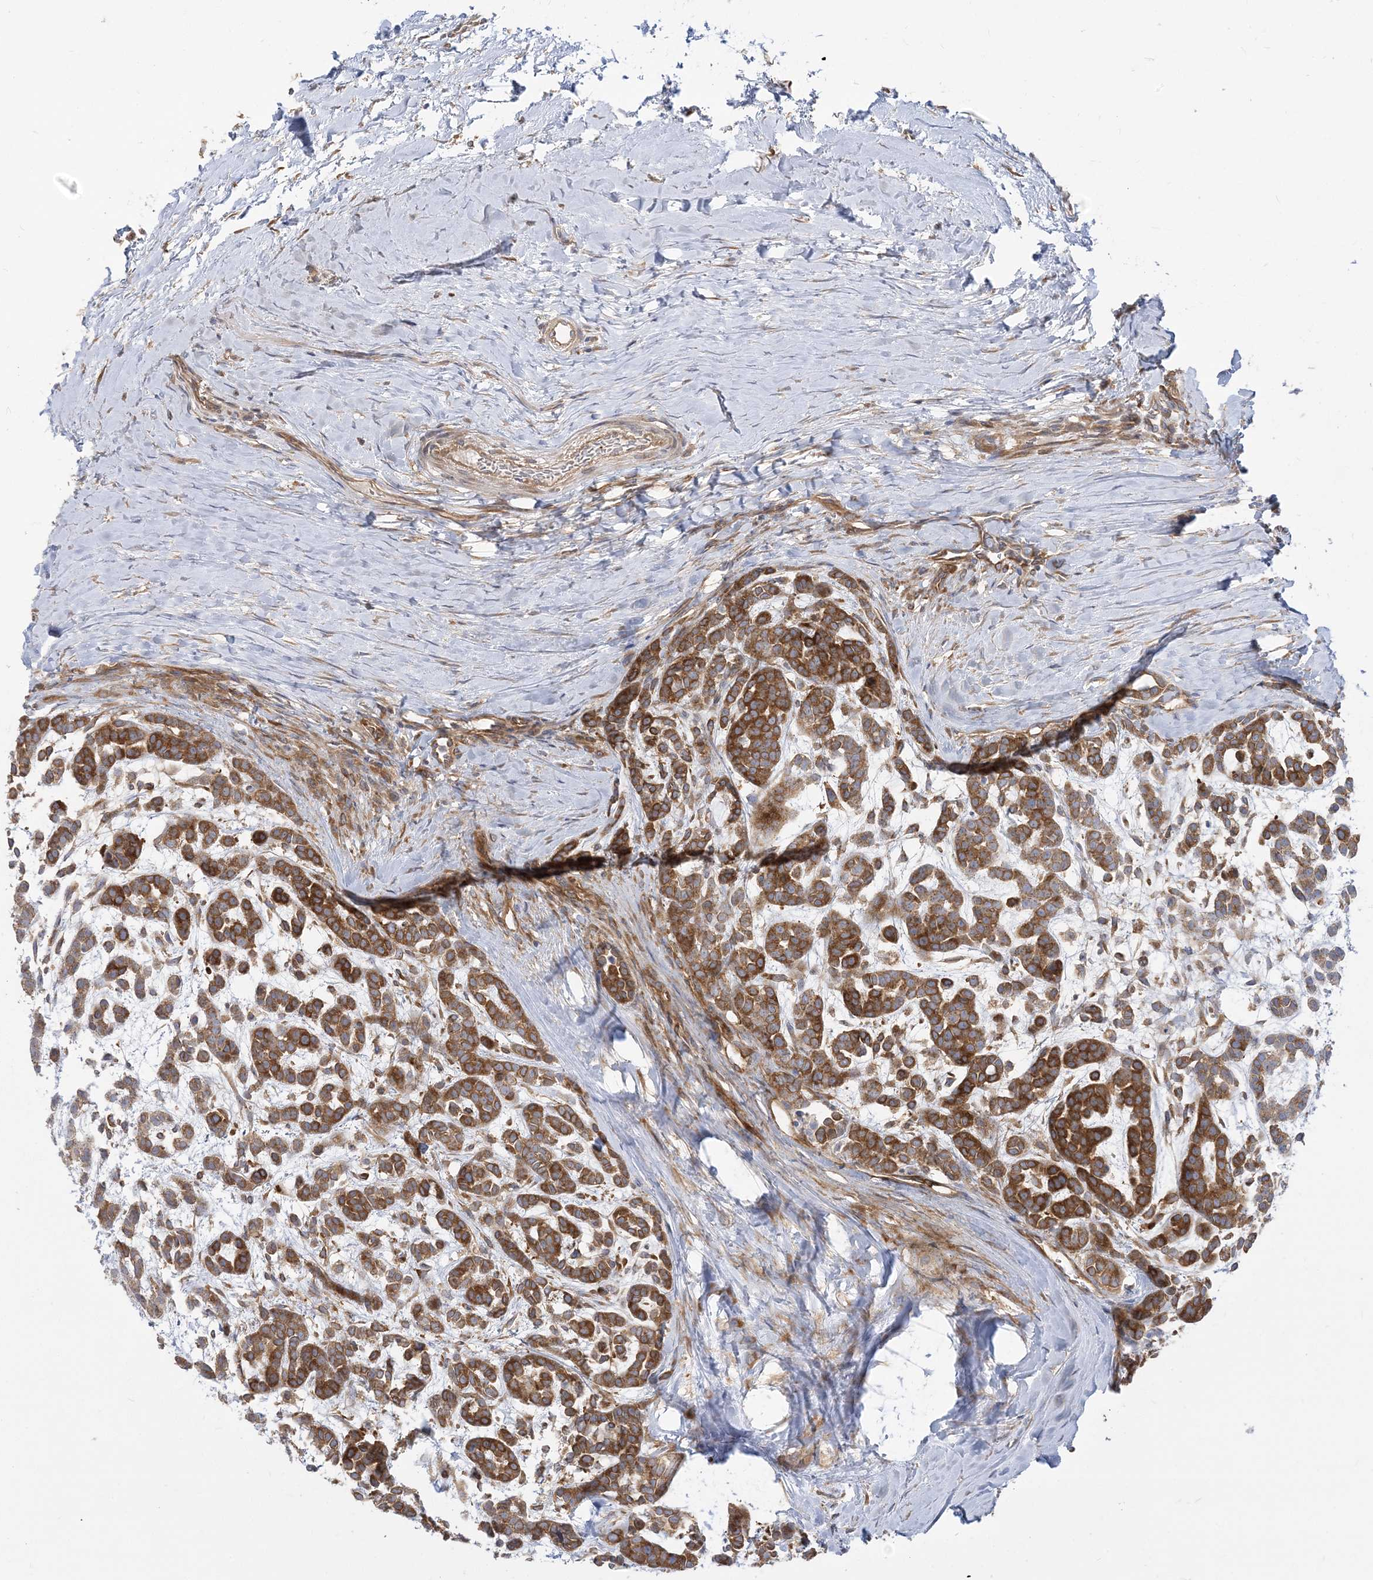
{"staining": {"intensity": "moderate", "quantity": ">75%", "location": "cytoplasmic/membranous"}, "tissue": "head and neck cancer", "cell_type": "Tumor cells", "image_type": "cancer", "snomed": [{"axis": "morphology", "description": "Adenocarcinoma, NOS"}, {"axis": "morphology", "description": "Adenoma, NOS"}, {"axis": "topography", "description": "Head-Neck"}], "caption": "Tumor cells exhibit medium levels of moderate cytoplasmic/membranous expression in about >75% of cells in adenocarcinoma (head and neck). (Stains: DAB in brown, nuclei in blue, Microscopy: brightfield microscopy at high magnification).", "gene": "STAM", "patient": {"sex": "female", "age": 55}}